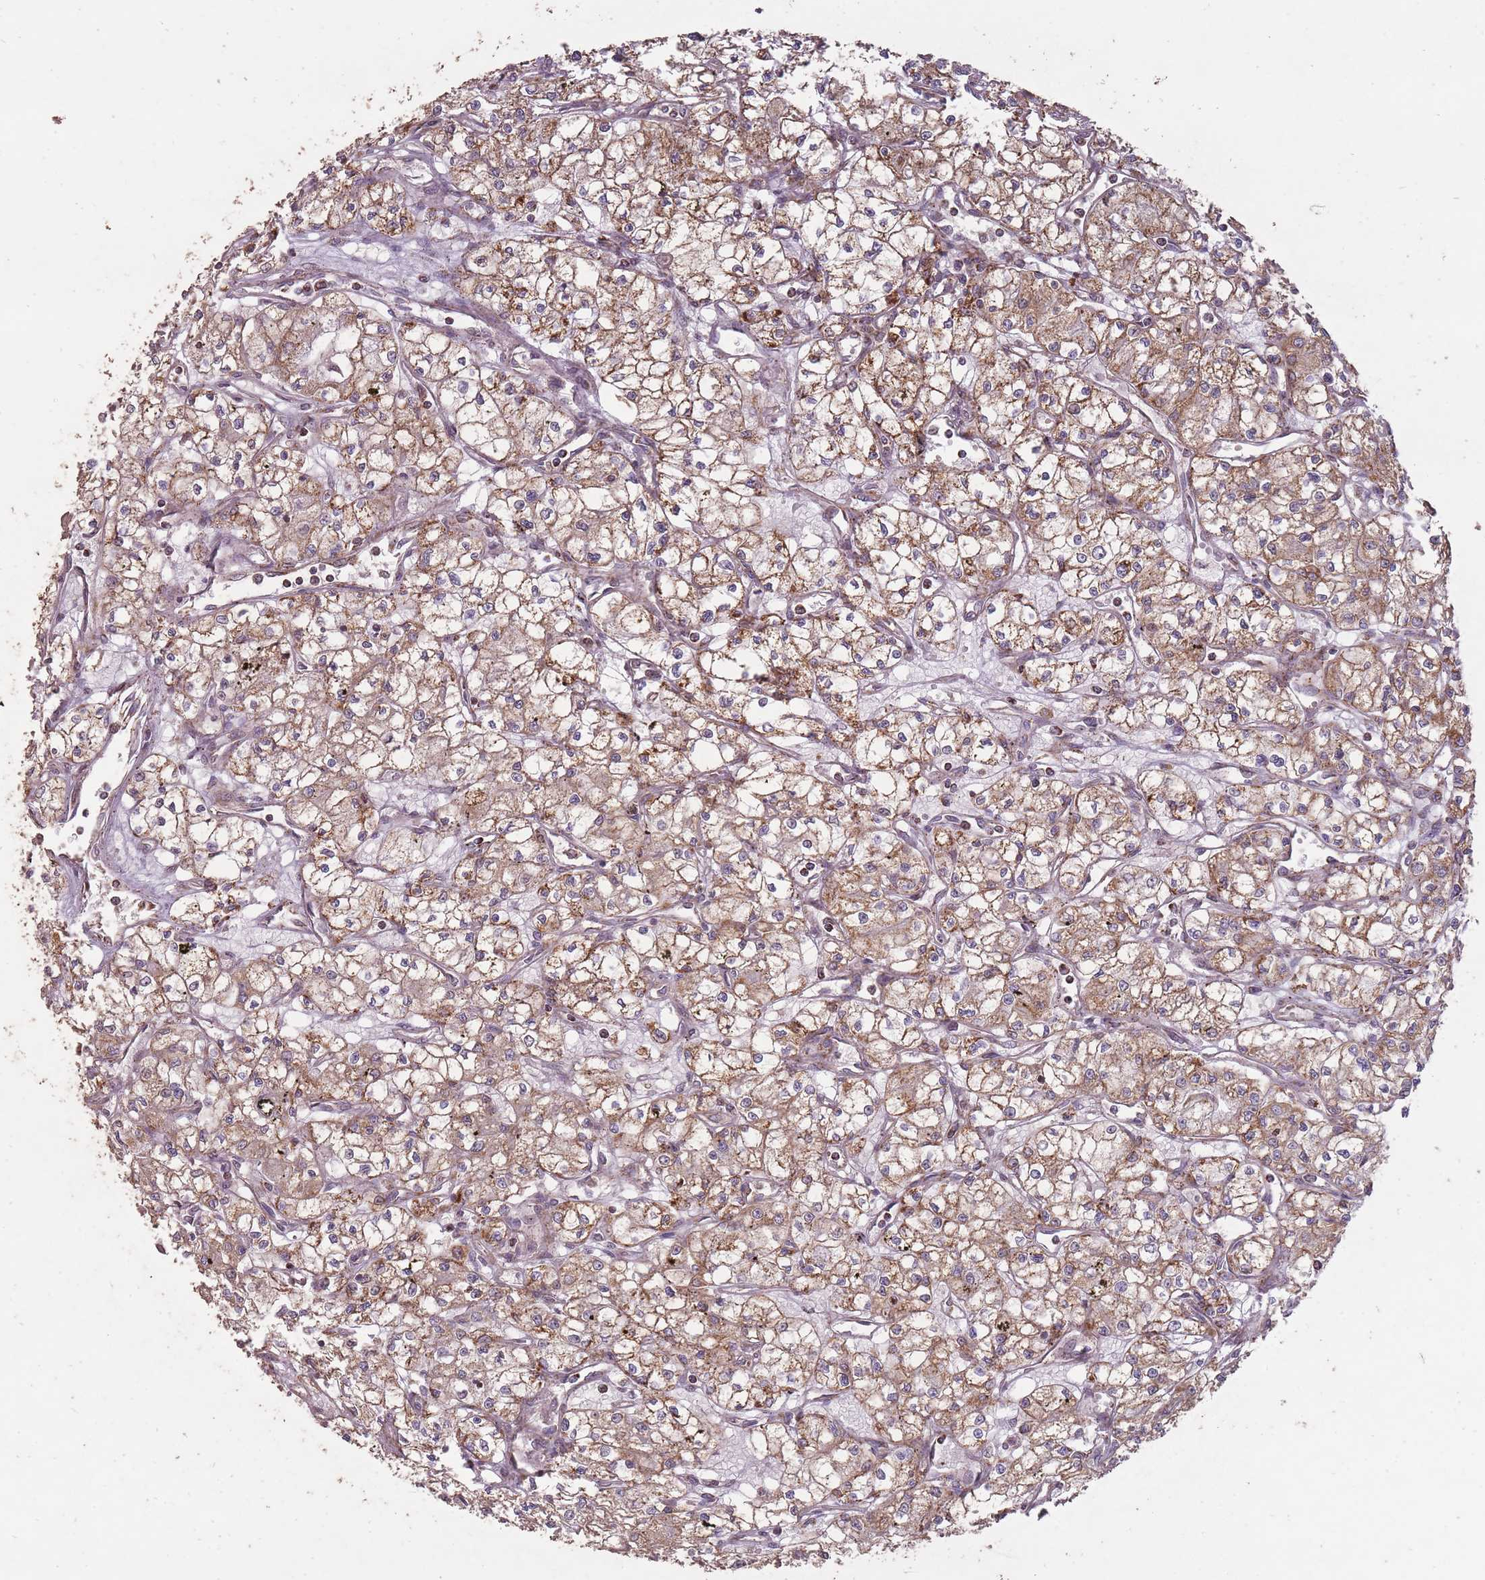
{"staining": {"intensity": "moderate", "quantity": "25%-75%", "location": "cytoplasmic/membranous"}, "tissue": "renal cancer", "cell_type": "Tumor cells", "image_type": "cancer", "snomed": [{"axis": "morphology", "description": "Adenocarcinoma, NOS"}, {"axis": "topography", "description": "Kidney"}], "caption": "Moderate cytoplasmic/membranous expression for a protein is seen in approximately 25%-75% of tumor cells of renal cancer (adenocarcinoma) using immunohistochemistry.", "gene": "CNOT8", "patient": {"sex": "male", "age": 59}}